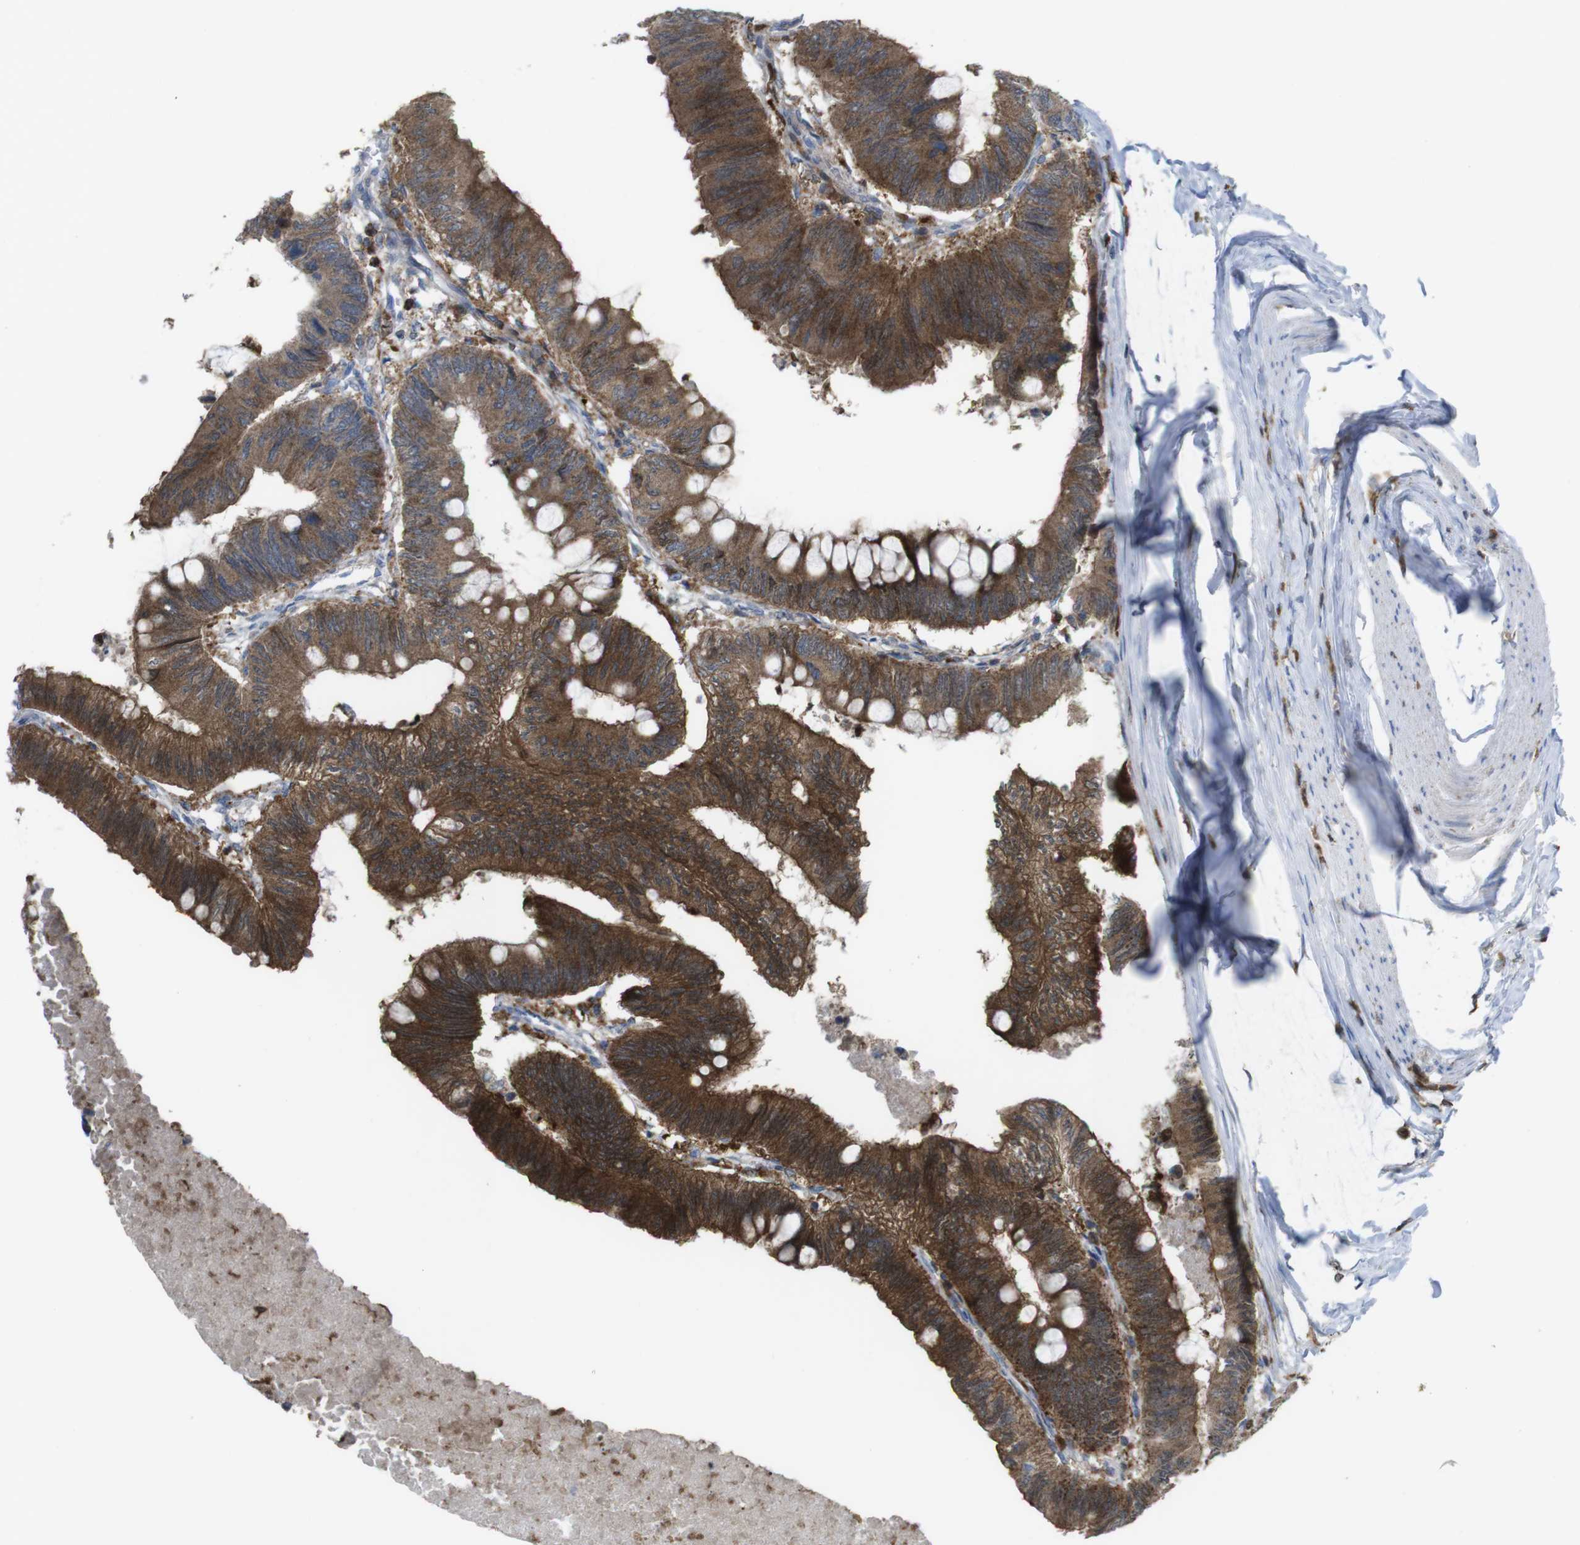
{"staining": {"intensity": "strong", "quantity": ">75%", "location": "cytoplasmic/membranous"}, "tissue": "colorectal cancer", "cell_type": "Tumor cells", "image_type": "cancer", "snomed": [{"axis": "morphology", "description": "Normal tissue, NOS"}, {"axis": "morphology", "description": "Adenocarcinoma, NOS"}, {"axis": "topography", "description": "Rectum"}, {"axis": "topography", "description": "Peripheral nerve tissue"}], "caption": "Adenocarcinoma (colorectal) was stained to show a protein in brown. There is high levels of strong cytoplasmic/membranous expression in about >75% of tumor cells. The staining was performed using DAB to visualize the protein expression in brown, while the nuclei were stained in blue with hematoxylin (Magnification: 20x).", "gene": "PRKCD", "patient": {"sex": "male", "age": 92}}